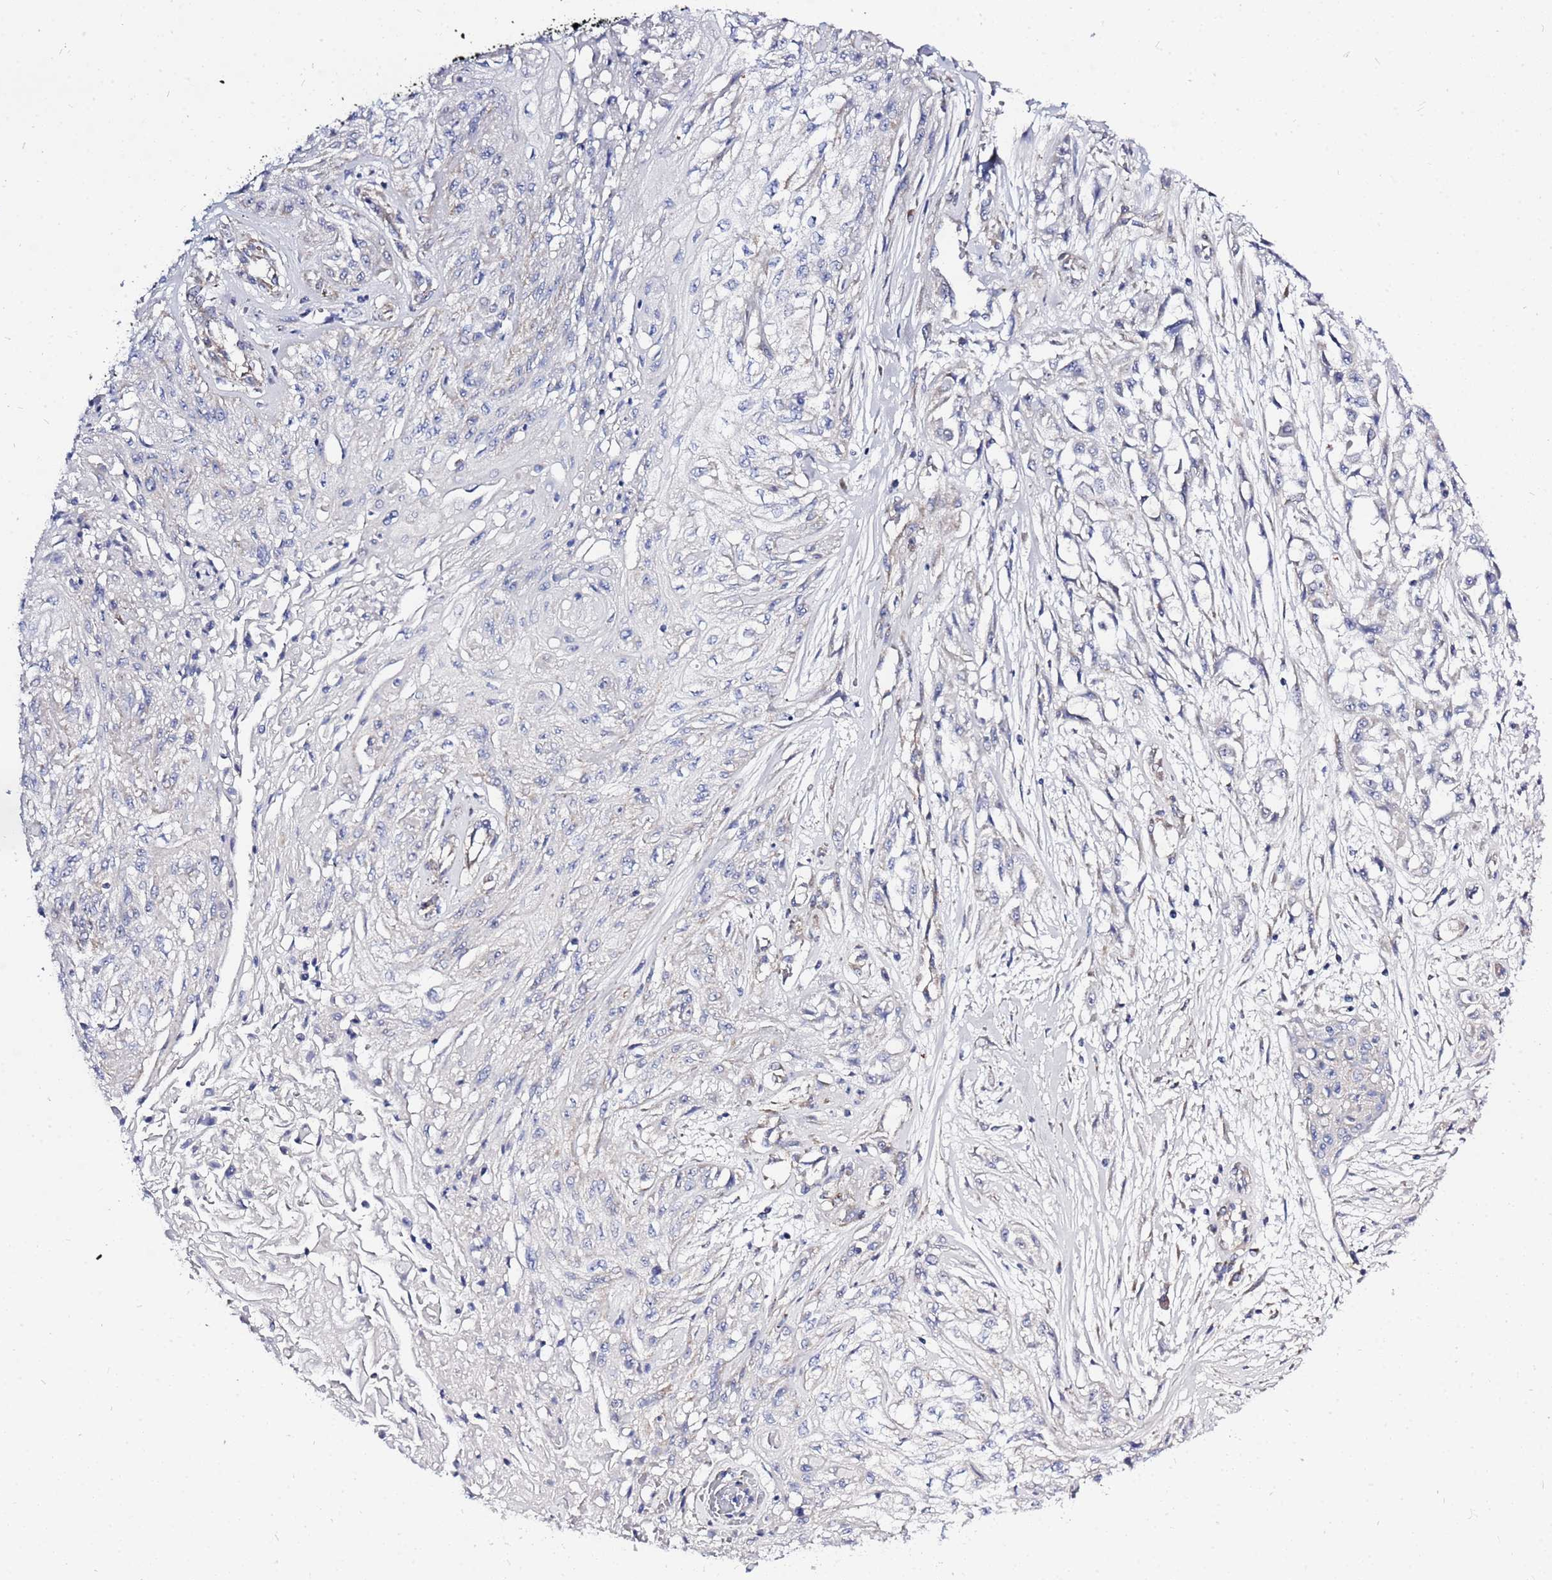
{"staining": {"intensity": "negative", "quantity": "none", "location": "none"}, "tissue": "skin cancer", "cell_type": "Tumor cells", "image_type": "cancer", "snomed": [{"axis": "morphology", "description": "Squamous cell carcinoma, NOS"}, {"axis": "morphology", "description": "Squamous cell carcinoma, metastatic, NOS"}, {"axis": "topography", "description": "Skin"}, {"axis": "topography", "description": "Lymph node"}], "caption": "IHC histopathology image of human skin metastatic squamous cell carcinoma stained for a protein (brown), which exhibits no expression in tumor cells. (DAB (3,3'-diaminobenzidine) immunohistochemistry visualized using brightfield microscopy, high magnification).", "gene": "FAHD2A", "patient": {"sex": "male", "age": 75}}